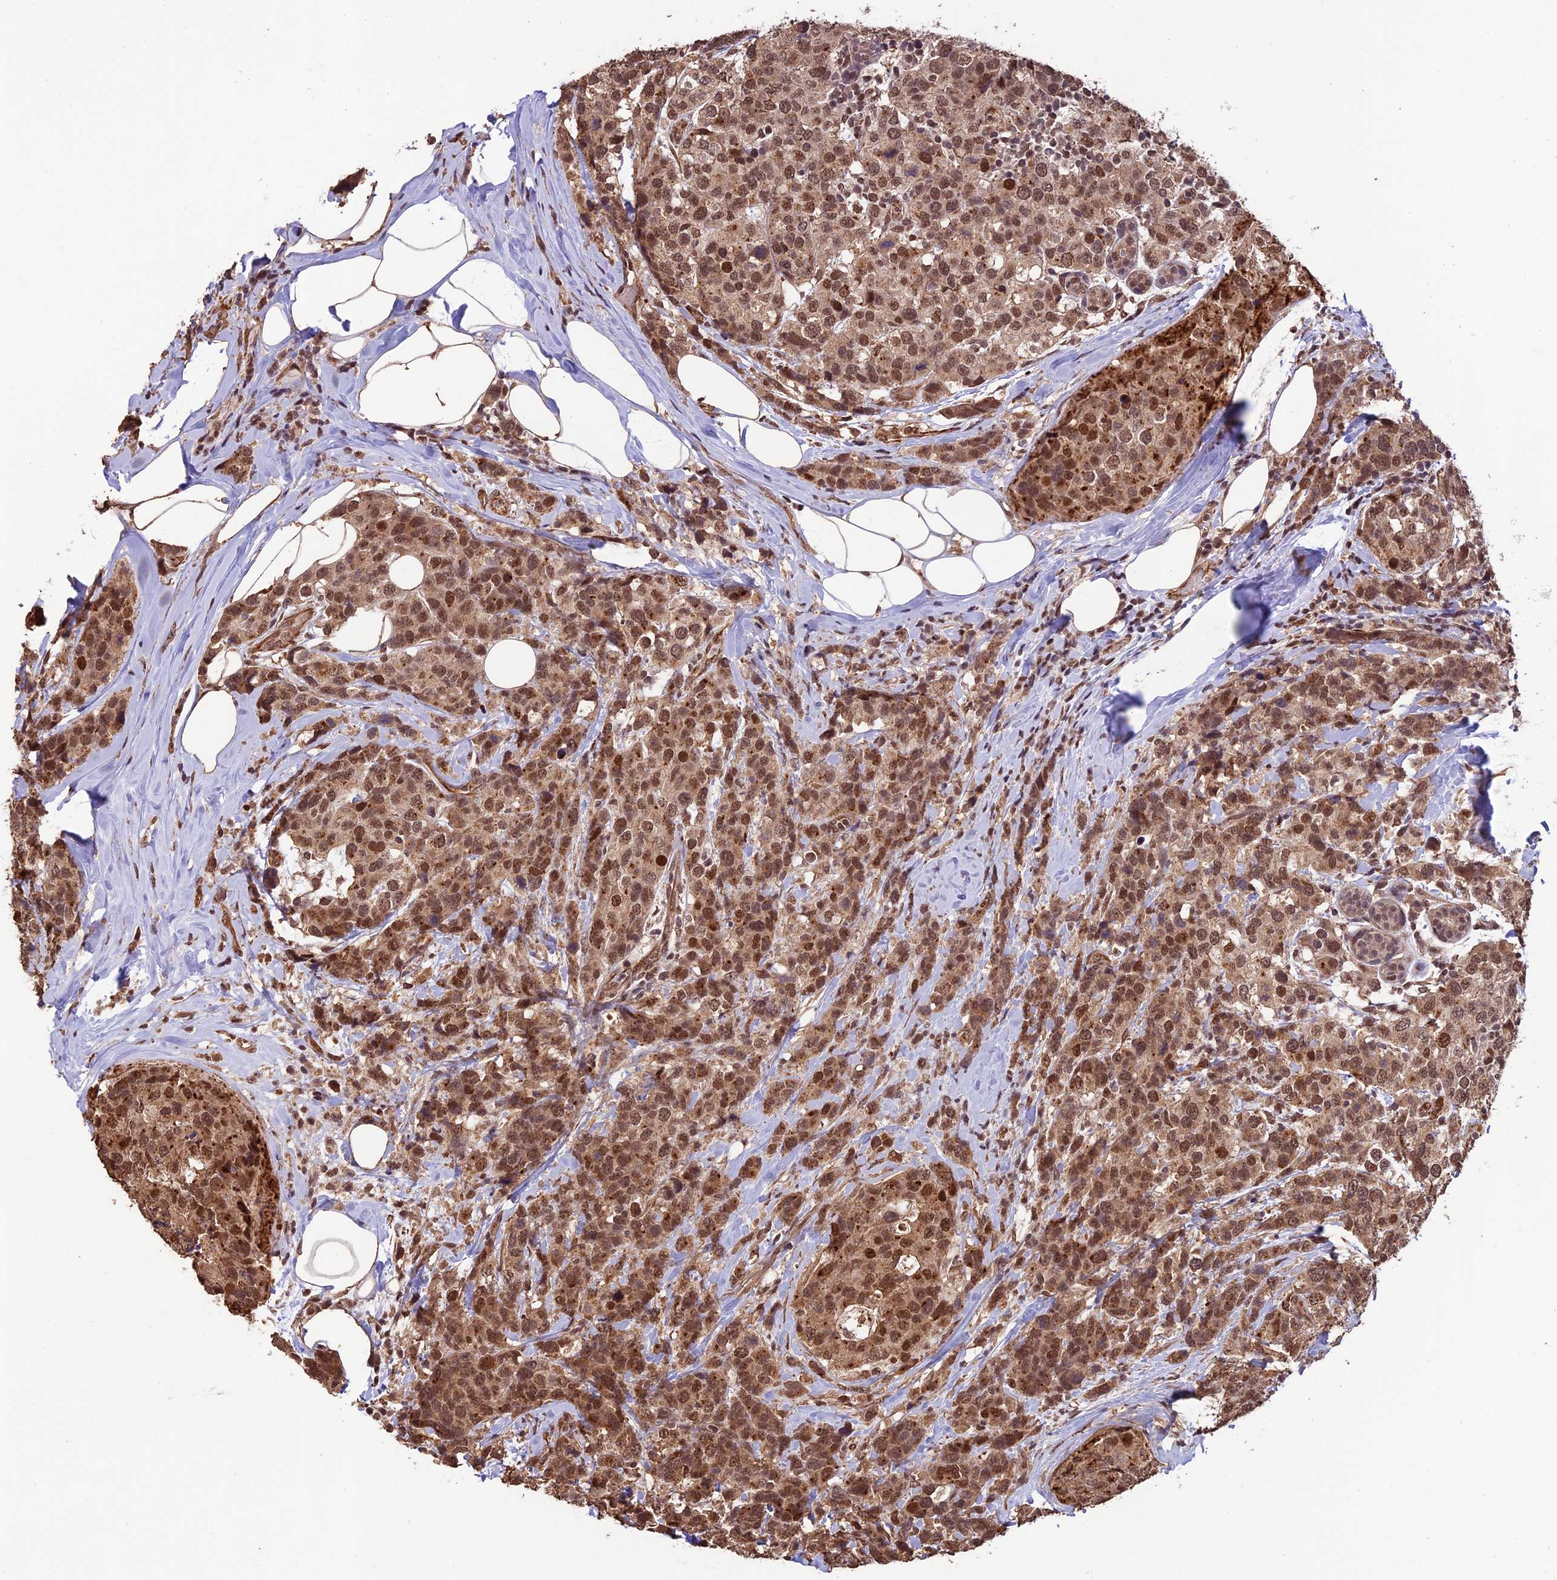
{"staining": {"intensity": "moderate", "quantity": ">75%", "location": "cytoplasmic/membranous,nuclear"}, "tissue": "breast cancer", "cell_type": "Tumor cells", "image_type": "cancer", "snomed": [{"axis": "morphology", "description": "Lobular carcinoma"}, {"axis": "topography", "description": "Breast"}], "caption": "Protein analysis of lobular carcinoma (breast) tissue shows moderate cytoplasmic/membranous and nuclear staining in approximately >75% of tumor cells. The staining is performed using DAB brown chromogen to label protein expression. The nuclei are counter-stained blue using hematoxylin.", "gene": "CABIN1", "patient": {"sex": "female", "age": 59}}